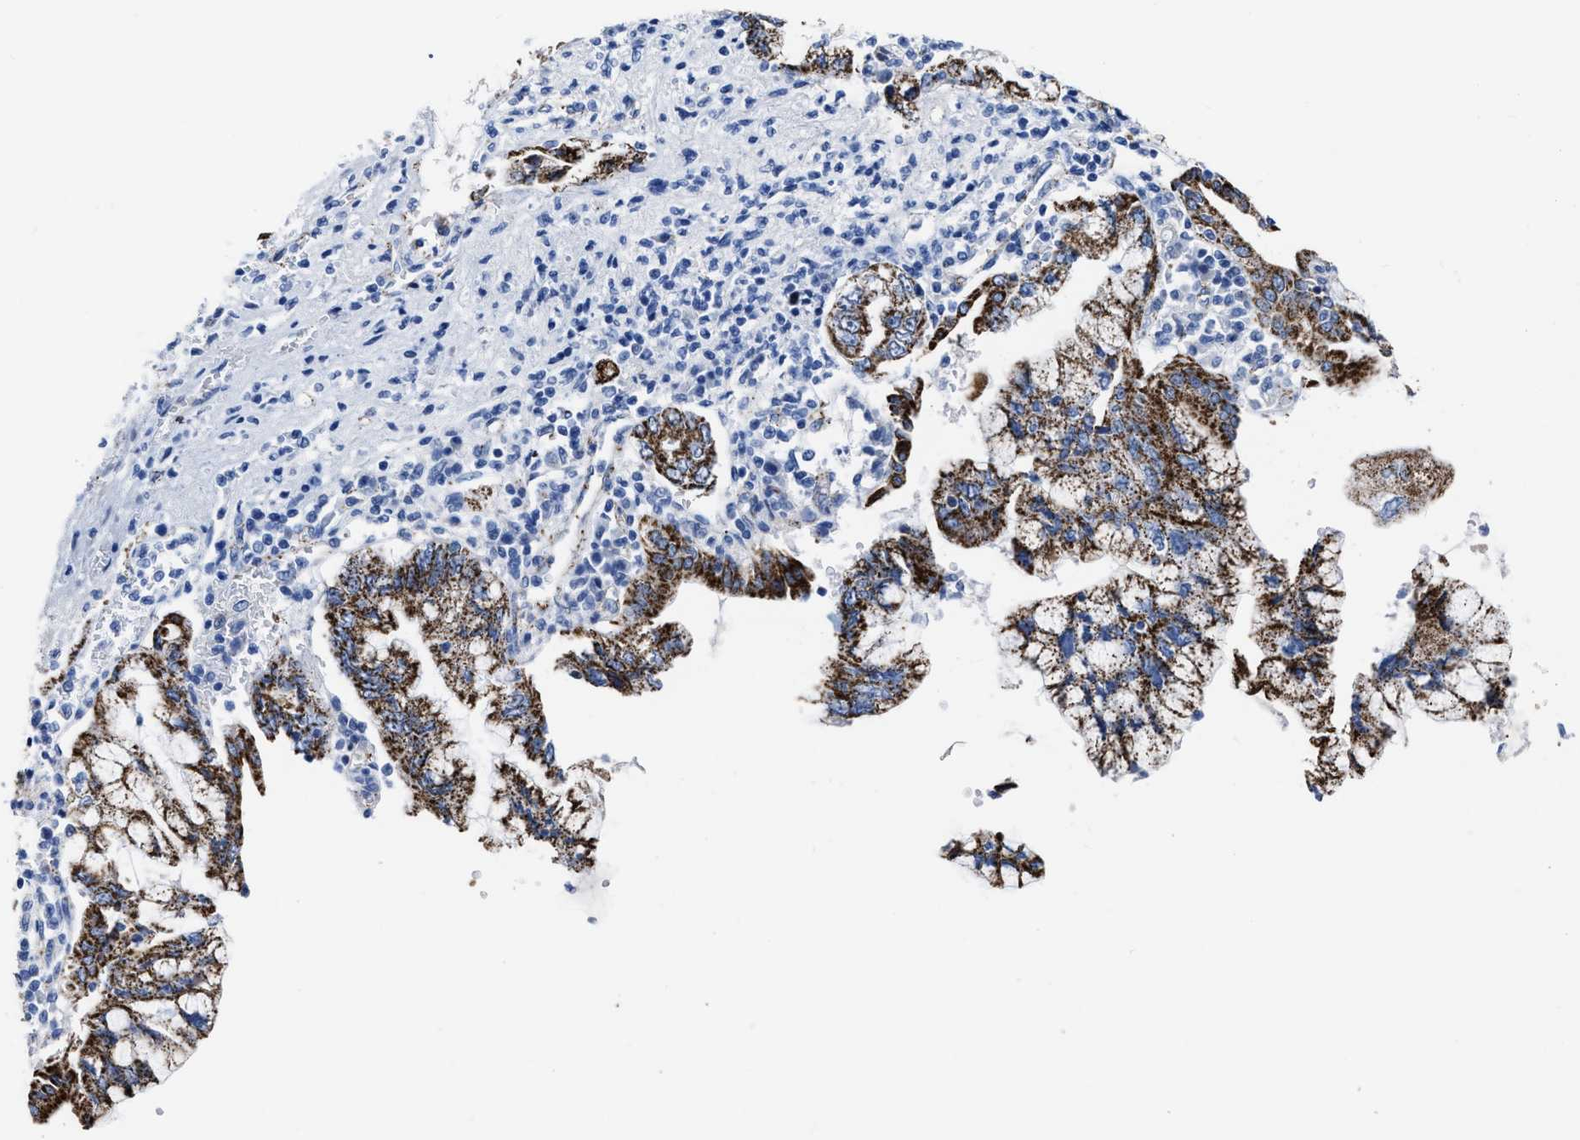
{"staining": {"intensity": "strong", "quantity": ">75%", "location": "cytoplasmic/membranous"}, "tissue": "pancreatic cancer", "cell_type": "Tumor cells", "image_type": "cancer", "snomed": [{"axis": "morphology", "description": "Adenocarcinoma, NOS"}, {"axis": "topography", "description": "Pancreas"}], "caption": "This micrograph displays immunohistochemistry staining of human pancreatic cancer, with high strong cytoplasmic/membranous staining in about >75% of tumor cells.", "gene": "KCNMB3", "patient": {"sex": "female", "age": 73}}